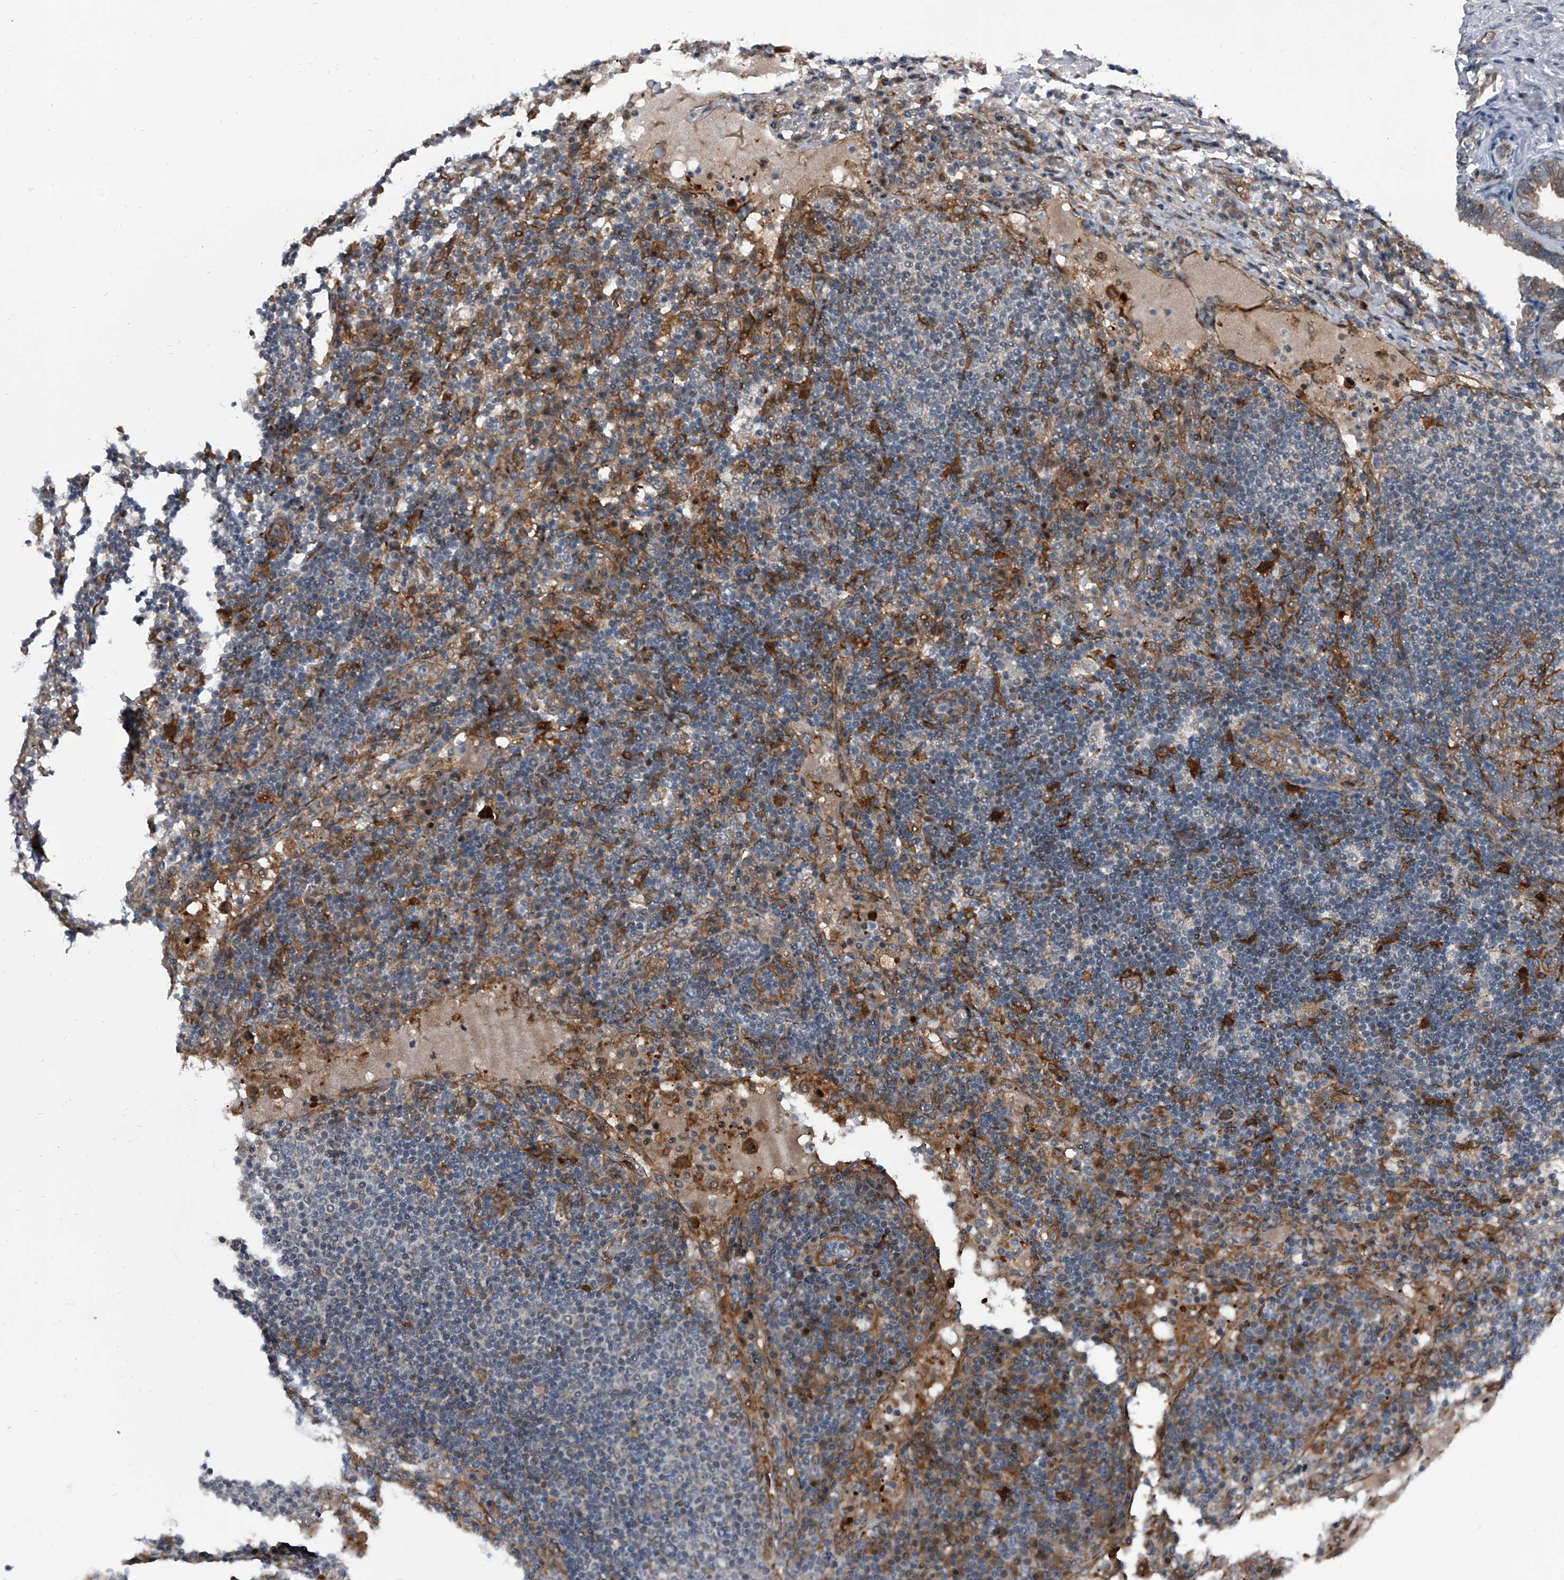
{"staining": {"intensity": "negative", "quantity": "none", "location": "none"}, "tissue": "lymph node", "cell_type": "Germinal center cells", "image_type": "normal", "snomed": [{"axis": "morphology", "description": "Normal tissue, NOS"}, {"axis": "topography", "description": "Lymph node"}], "caption": "Immunohistochemistry of unremarkable lymph node reveals no positivity in germinal center cells. (DAB (3,3'-diaminobenzidine) immunohistochemistry, high magnification).", "gene": "ELK4", "patient": {"sex": "female", "age": 53}}